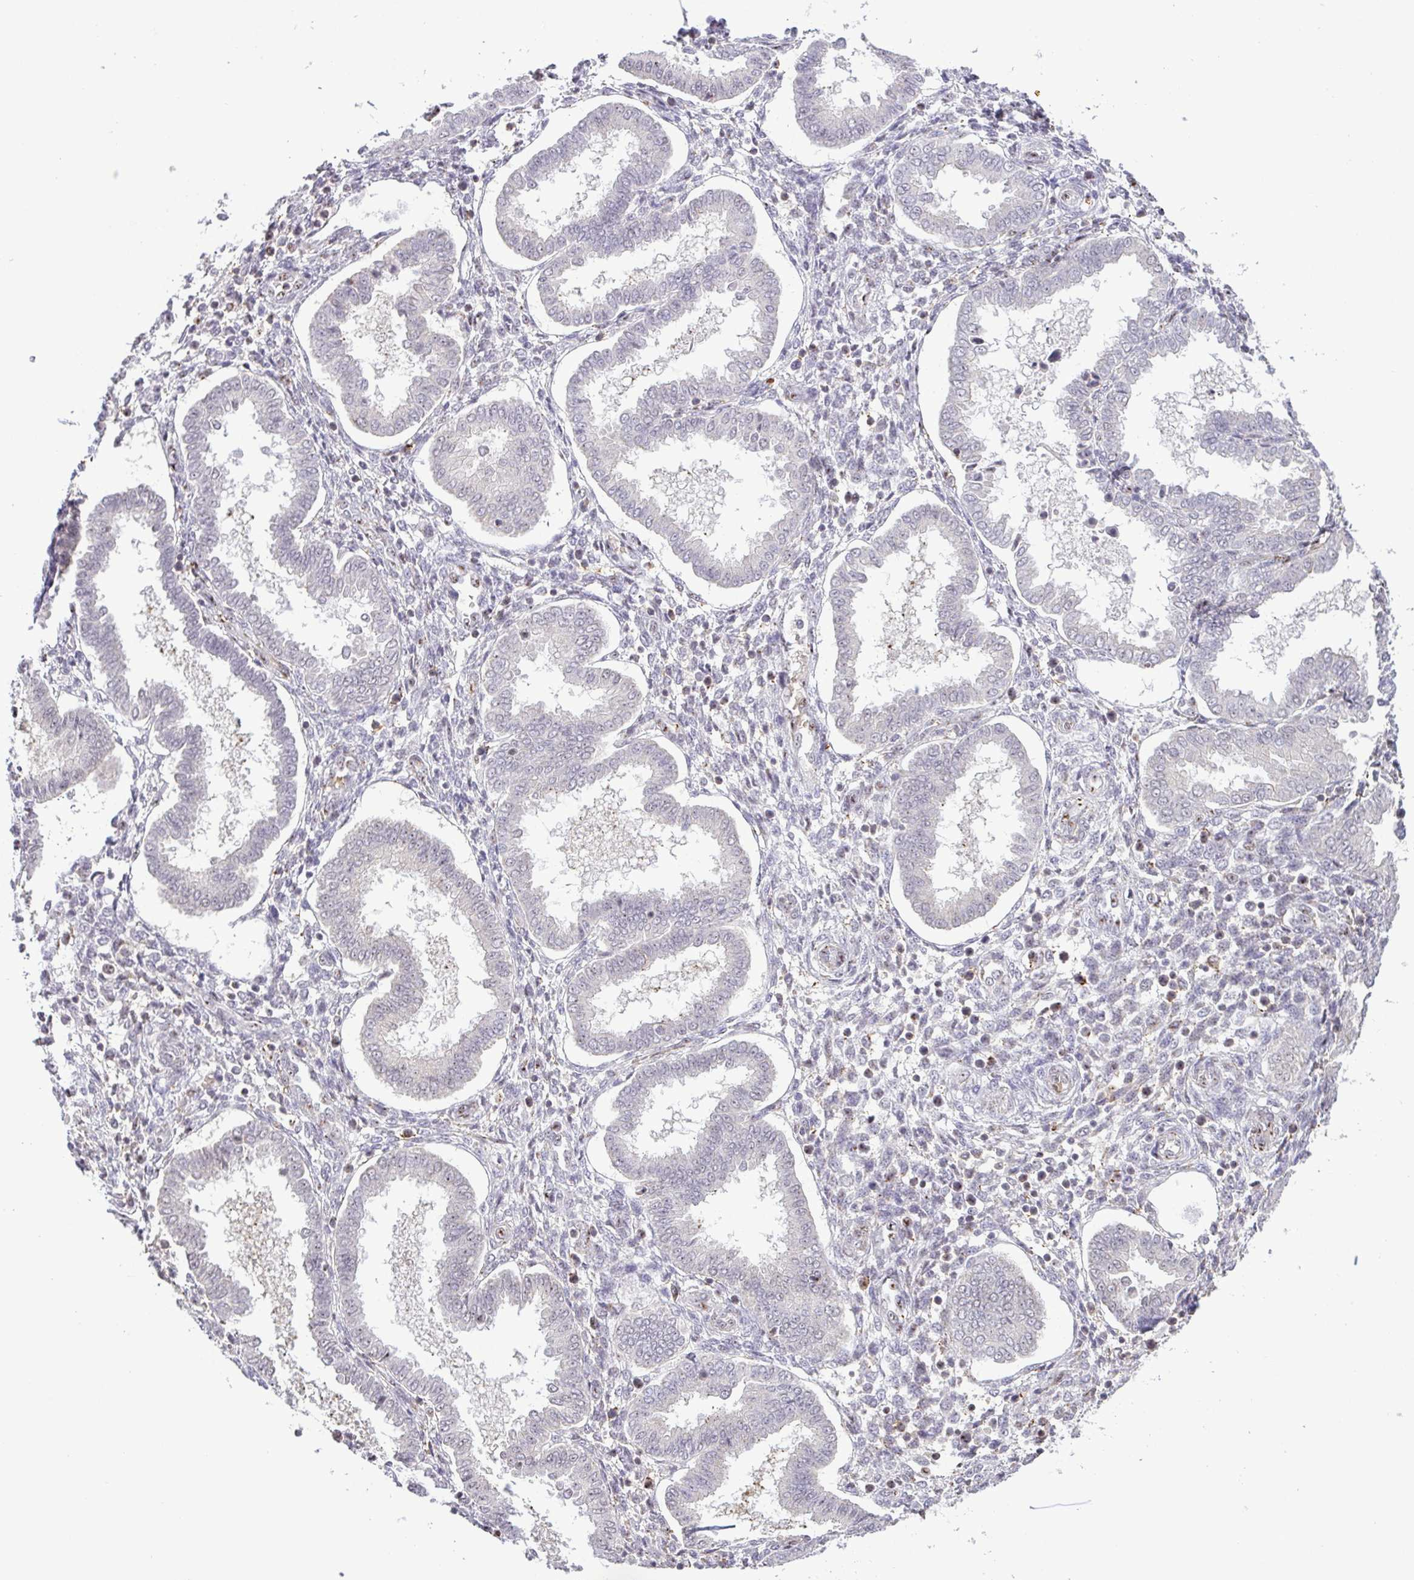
{"staining": {"intensity": "negative", "quantity": "none", "location": "none"}, "tissue": "endometrium", "cell_type": "Cells in endometrial stroma", "image_type": "normal", "snomed": [{"axis": "morphology", "description": "Normal tissue, NOS"}, {"axis": "topography", "description": "Endometrium"}], "caption": "Immunohistochemistry of benign human endometrium reveals no expression in cells in endometrial stroma.", "gene": "RSL24D1", "patient": {"sex": "female", "age": 24}}